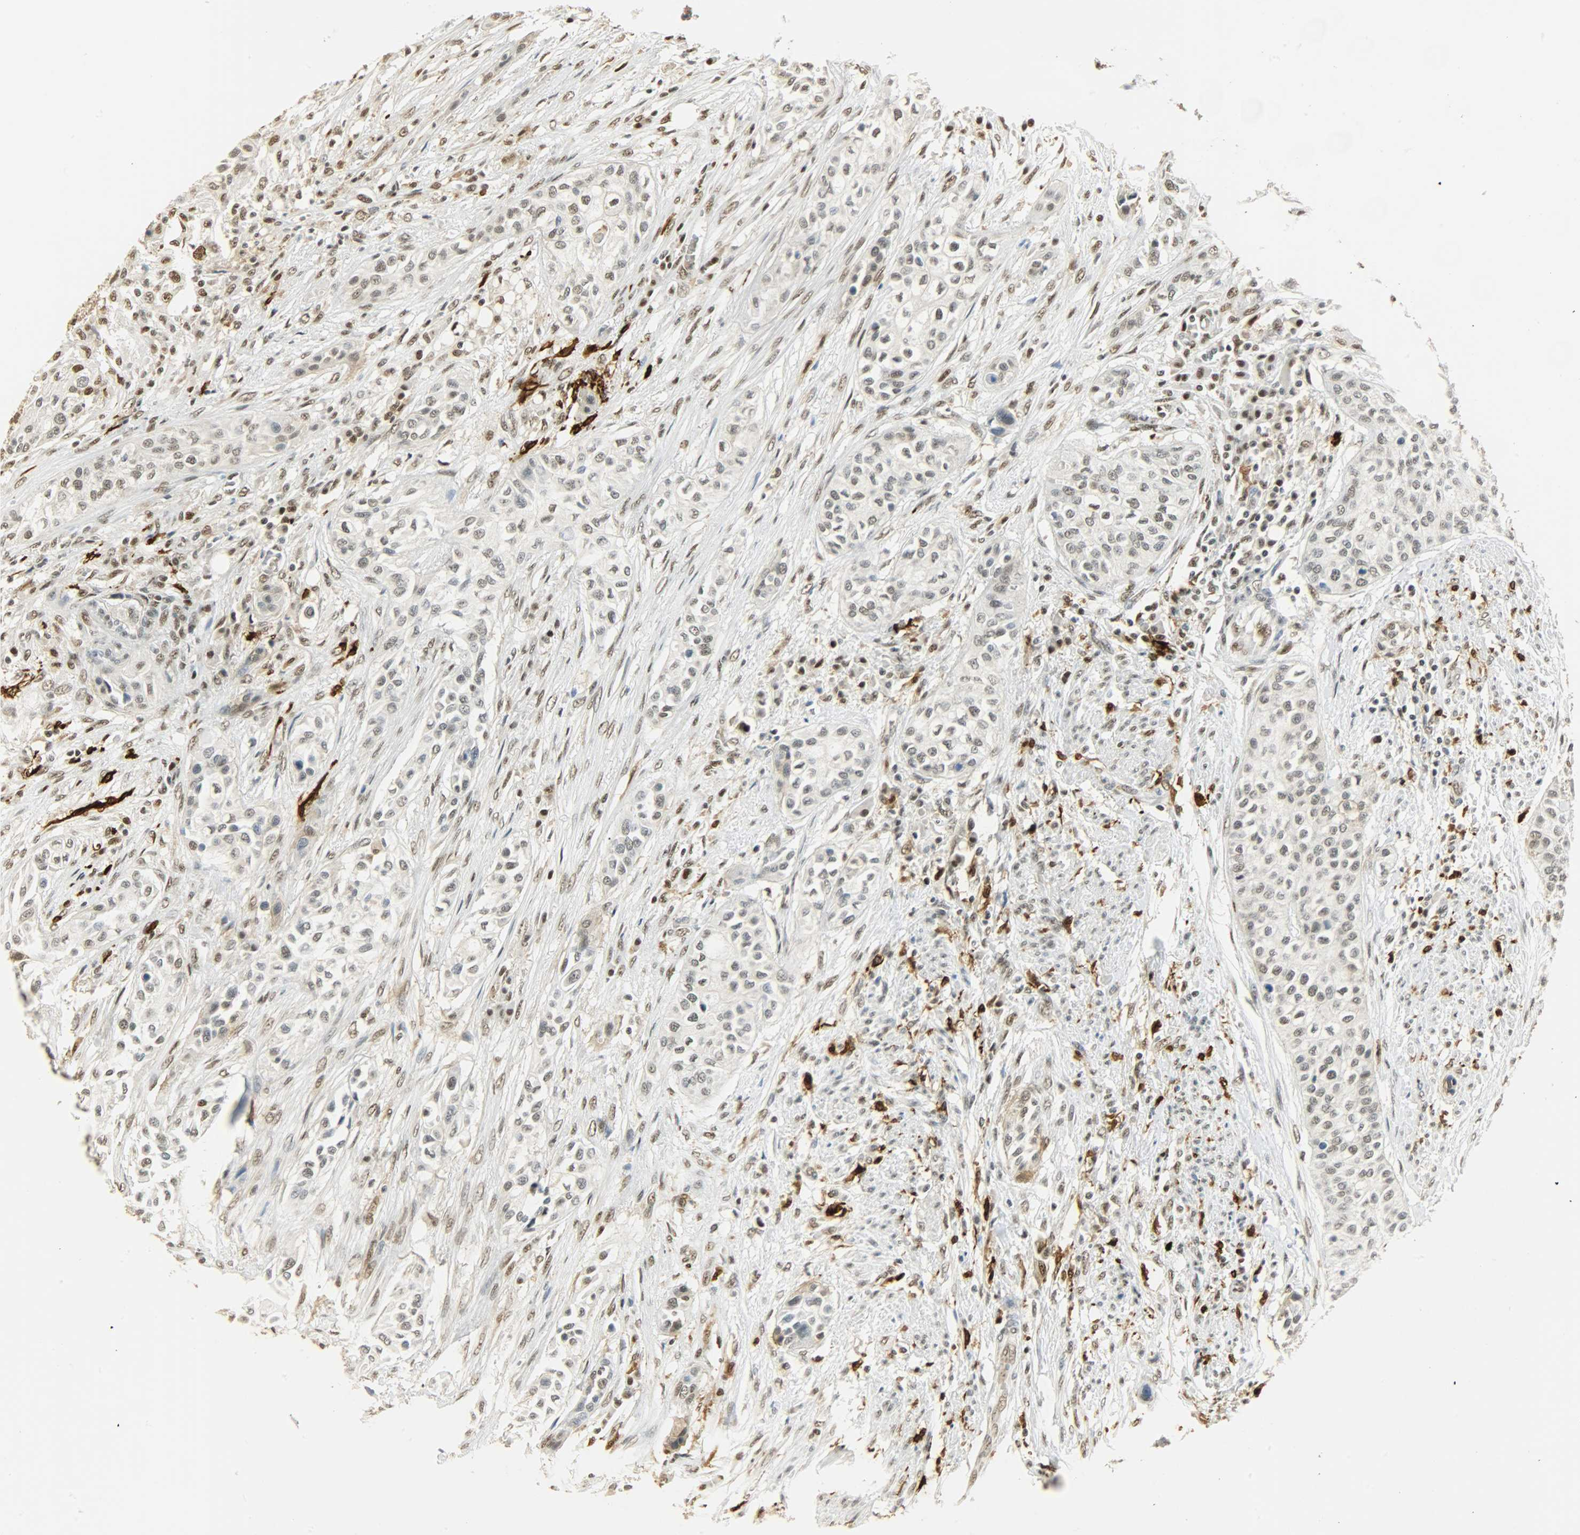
{"staining": {"intensity": "moderate", "quantity": ">75%", "location": "nuclear"}, "tissue": "urothelial cancer", "cell_type": "Tumor cells", "image_type": "cancer", "snomed": [{"axis": "morphology", "description": "Urothelial carcinoma, High grade"}, {"axis": "topography", "description": "Urinary bladder"}], "caption": "This is an image of IHC staining of urothelial cancer, which shows moderate positivity in the nuclear of tumor cells.", "gene": "NGFR", "patient": {"sex": "male", "age": 74}}